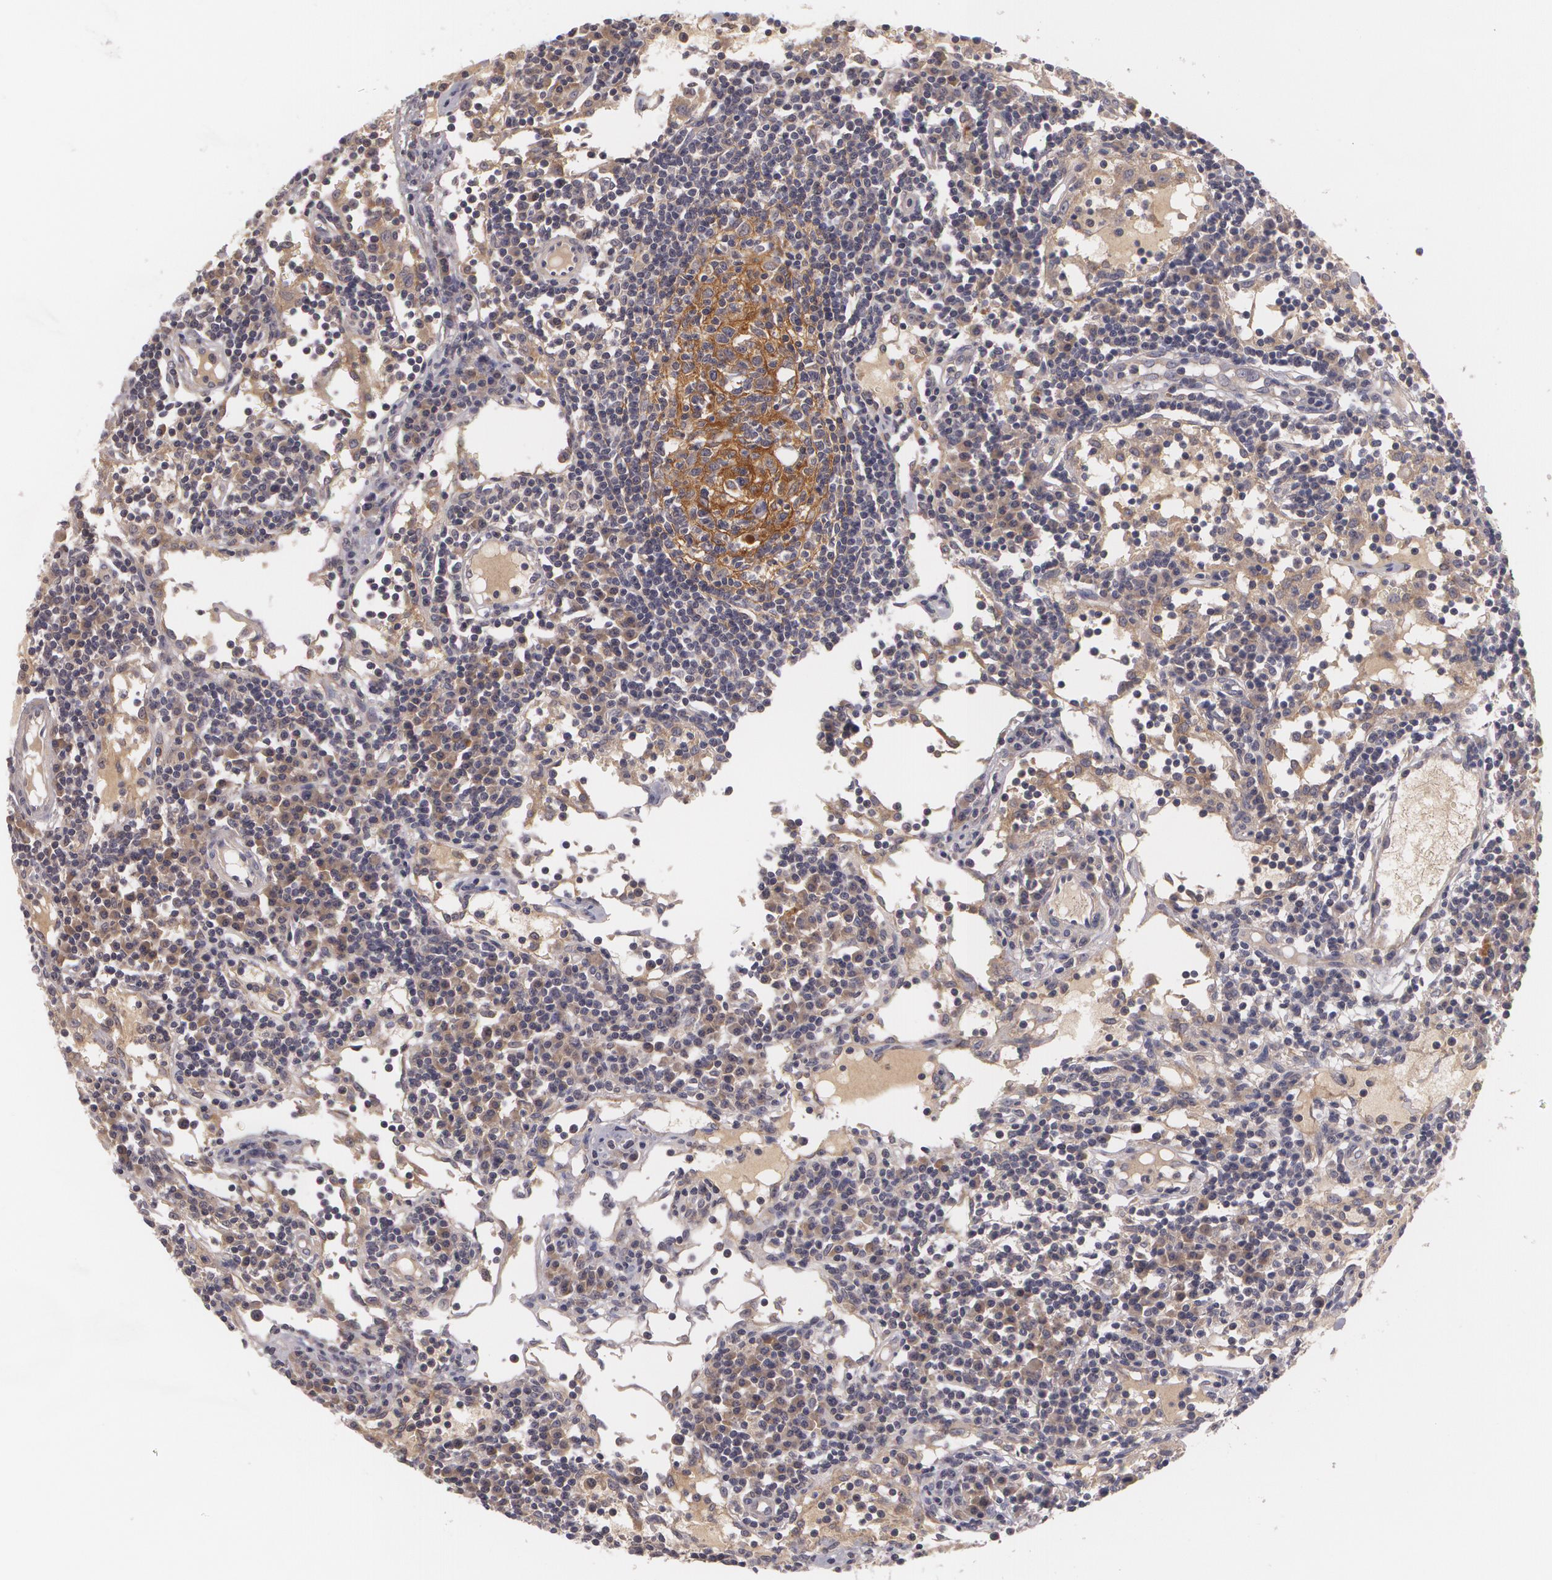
{"staining": {"intensity": "strong", "quantity": ">75%", "location": "cytoplasmic/membranous"}, "tissue": "lymph node", "cell_type": "Germinal center cells", "image_type": "normal", "snomed": [{"axis": "morphology", "description": "Normal tissue, NOS"}, {"axis": "topography", "description": "Lymph node"}], "caption": "Brown immunohistochemical staining in benign human lymph node demonstrates strong cytoplasmic/membranous expression in approximately >75% of germinal center cells. (Brightfield microscopy of DAB IHC at high magnification).", "gene": "CASK", "patient": {"sex": "female", "age": 55}}